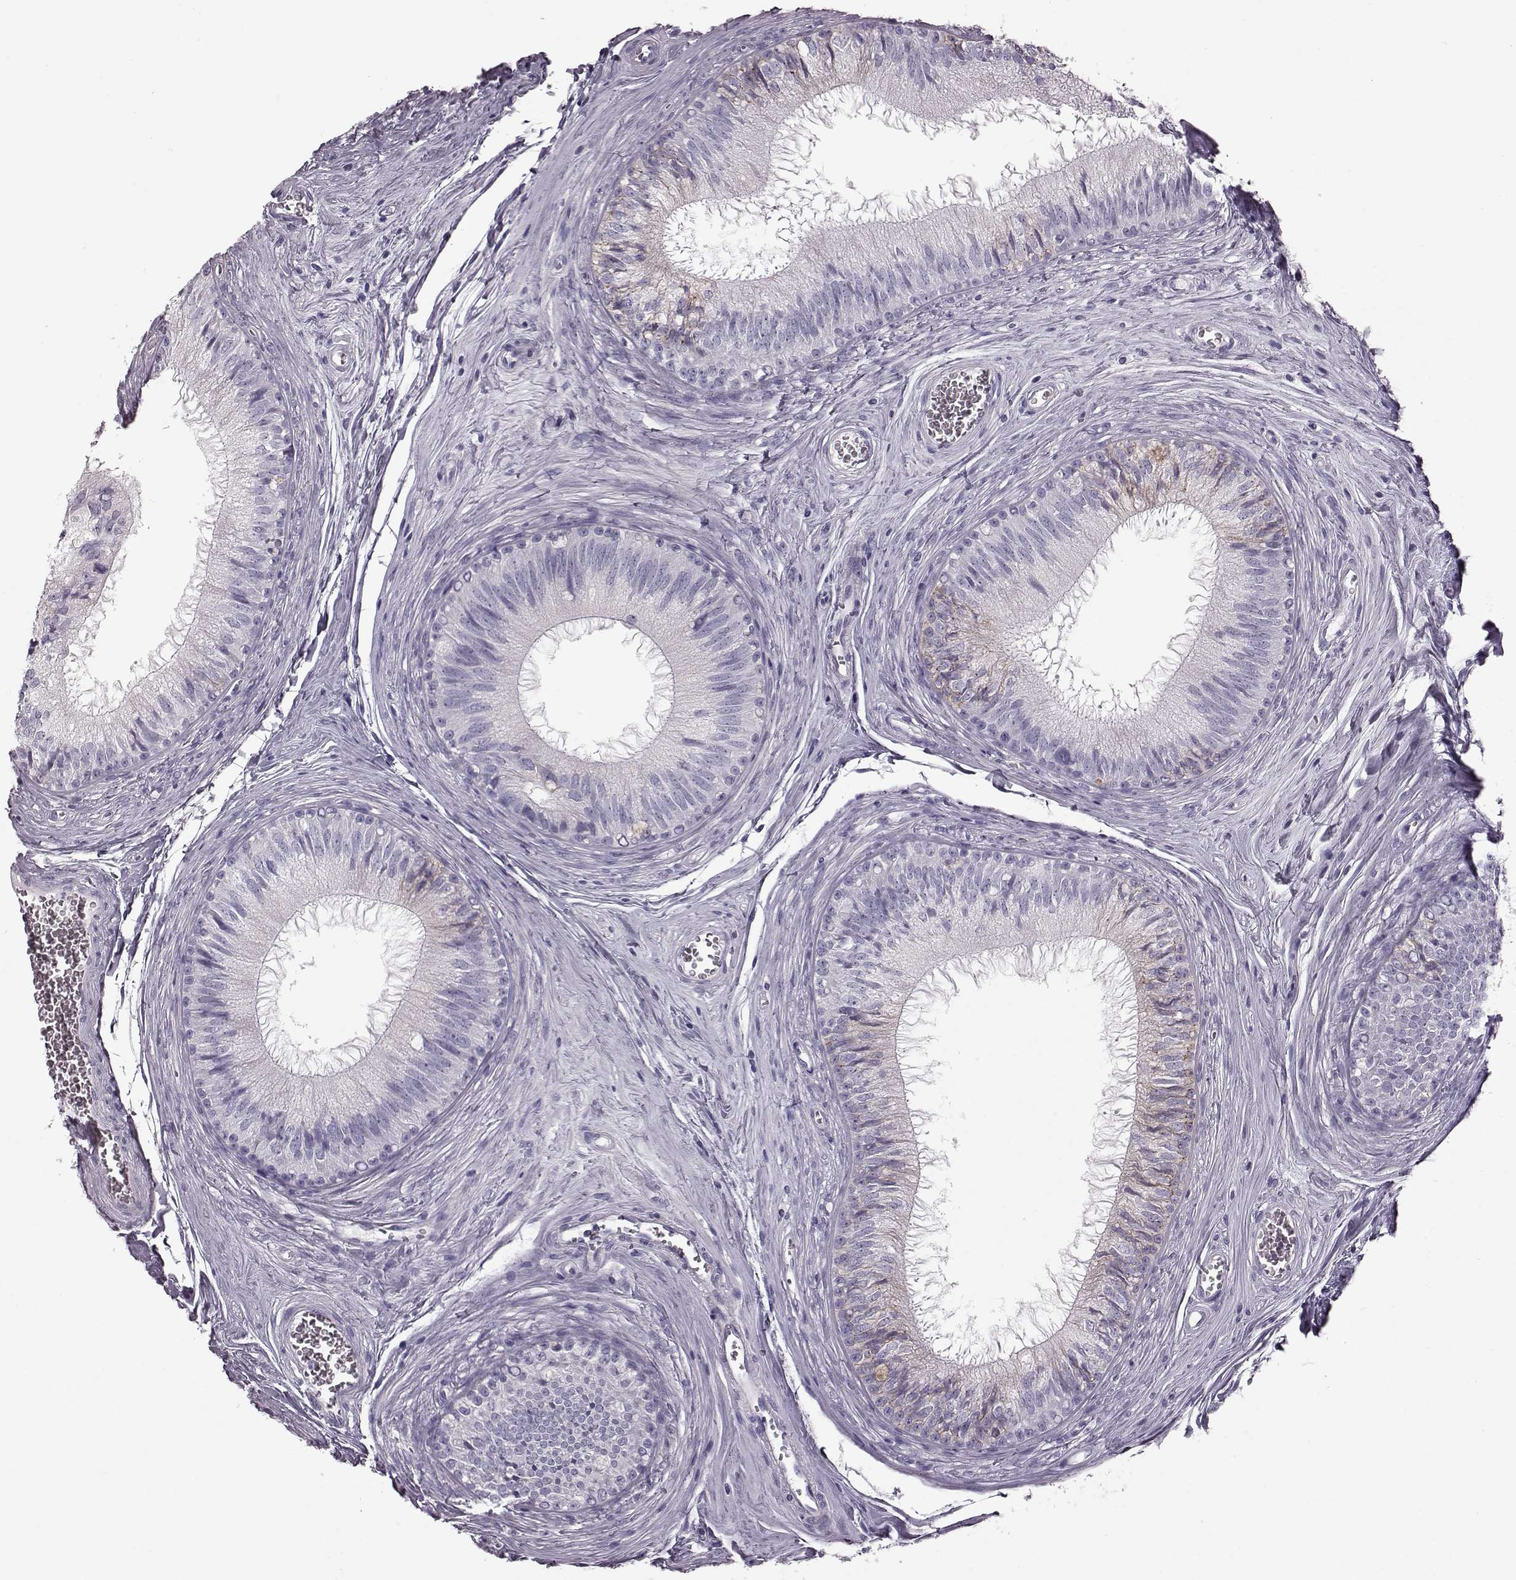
{"staining": {"intensity": "negative", "quantity": "none", "location": "none"}, "tissue": "epididymis", "cell_type": "Glandular cells", "image_type": "normal", "snomed": [{"axis": "morphology", "description": "Normal tissue, NOS"}, {"axis": "topography", "description": "Epididymis"}], "caption": "Normal epididymis was stained to show a protein in brown. There is no significant positivity in glandular cells. The staining is performed using DAB (3,3'-diaminobenzidine) brown chromogen with nuclei counter-stained in using hematoxylin.", "gene": "CRYBA2", "patient": {"sex": "male", "age": 37}}